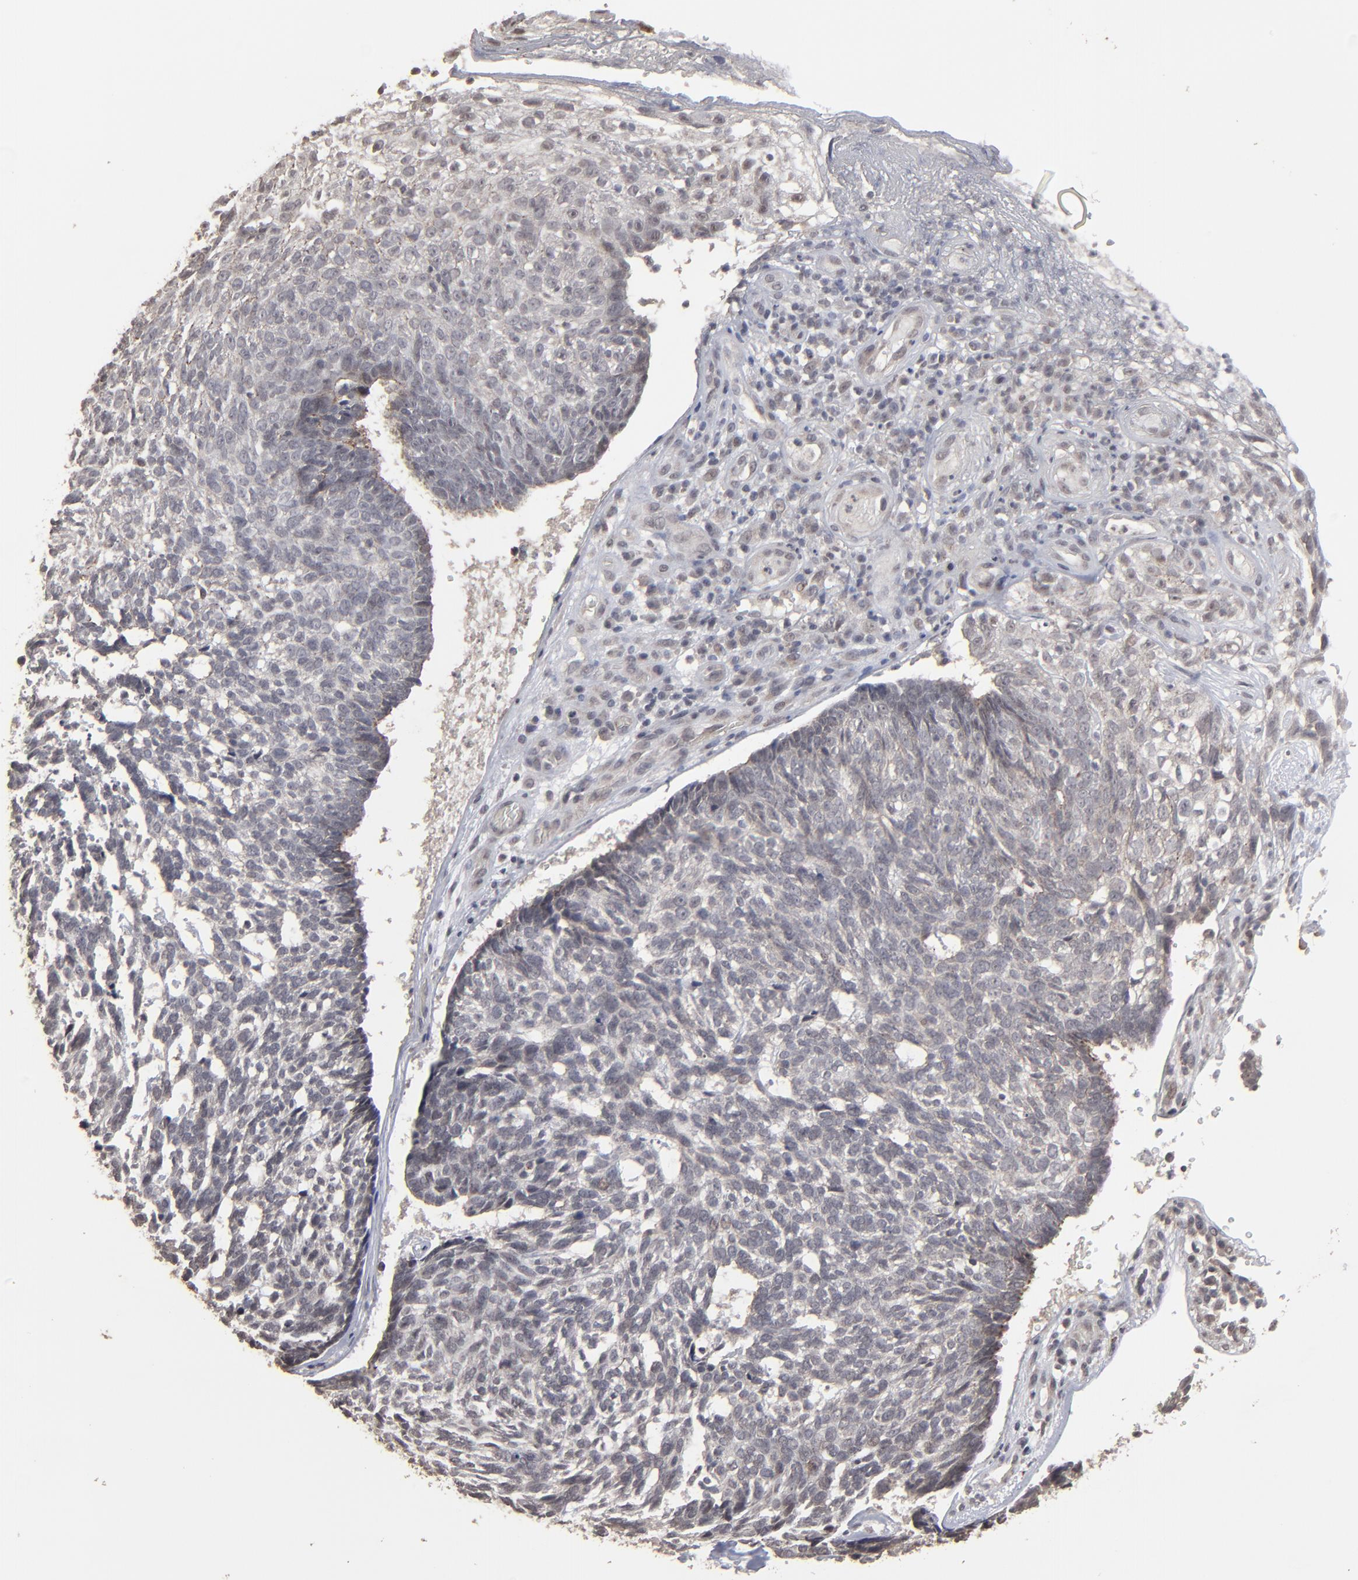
{"staining": {"intensity": "weak", "quantity": "25%-75%", "location": "cytoplasmic/membranous,nuclear"}, "tissue": "skin cancer", "cell_type": "Tumor cells", "image_type": "cancer", "snomed": [{"axis": "morphology", "description": "Basal cell carcinoma"}, {"axis": "topography", "description": "Skin"}], "caption": "A low amount of weak cytoplasmic/membranous and nuclear staining is identified in approximately 25%-75% of tumor cells in skin basal cell carcinoma tissue. (Brightfield microscopy of DAB IHC at high magnification).", "gene": "SLC22A17", "patient": {"sex": "male", "age": 72}}